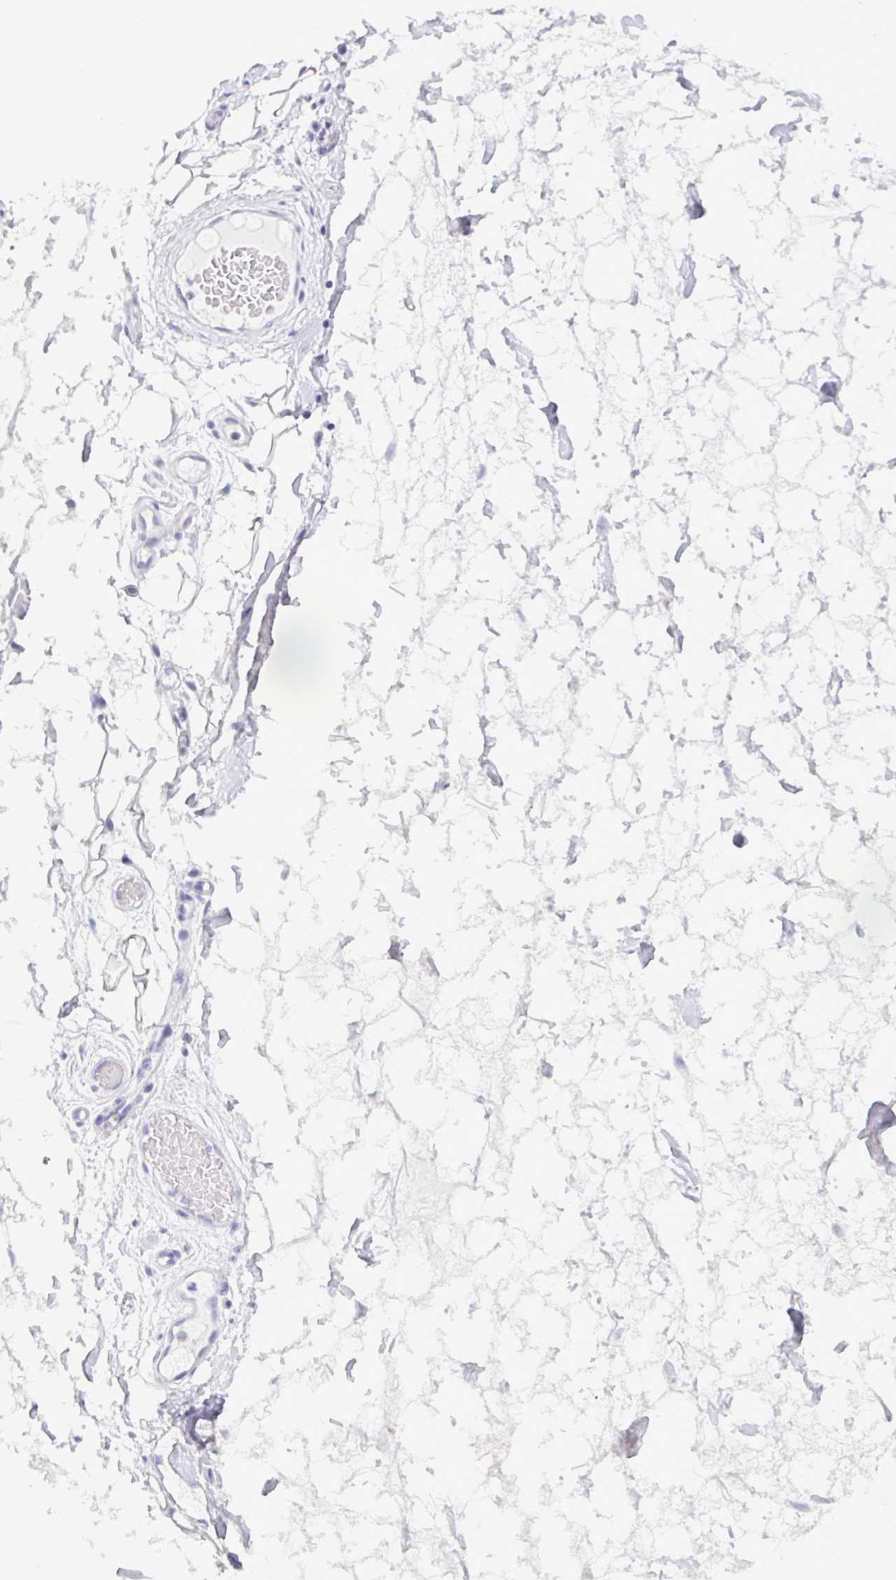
{"staining": {"intensity": "negative", "quantity": "none", "location": "none"}, "tissue": "adipose tissue", "cell_type": "Adipocytes", "image_type": "normal", "snomed": [{"axis": "morphology", "description": "Normal tissue, NOS"}, {"axis": "topography", "description": "Lymph node"}, {"axis": "topography", "description": "Cartilage tissue"}, {"axis": "topography", "description": "Nasopharynx"}], "caption": "The histopathology image shows no staining of adipocytes in normal adipose tissue. The staining was performed using DAB to visualize the protein expression in brown, while the nuclei were stained in blue with hematoxylin (Magnification: 20x).", "gene": "TNNI3", "patient": {"sex": "male", "age": 63}}